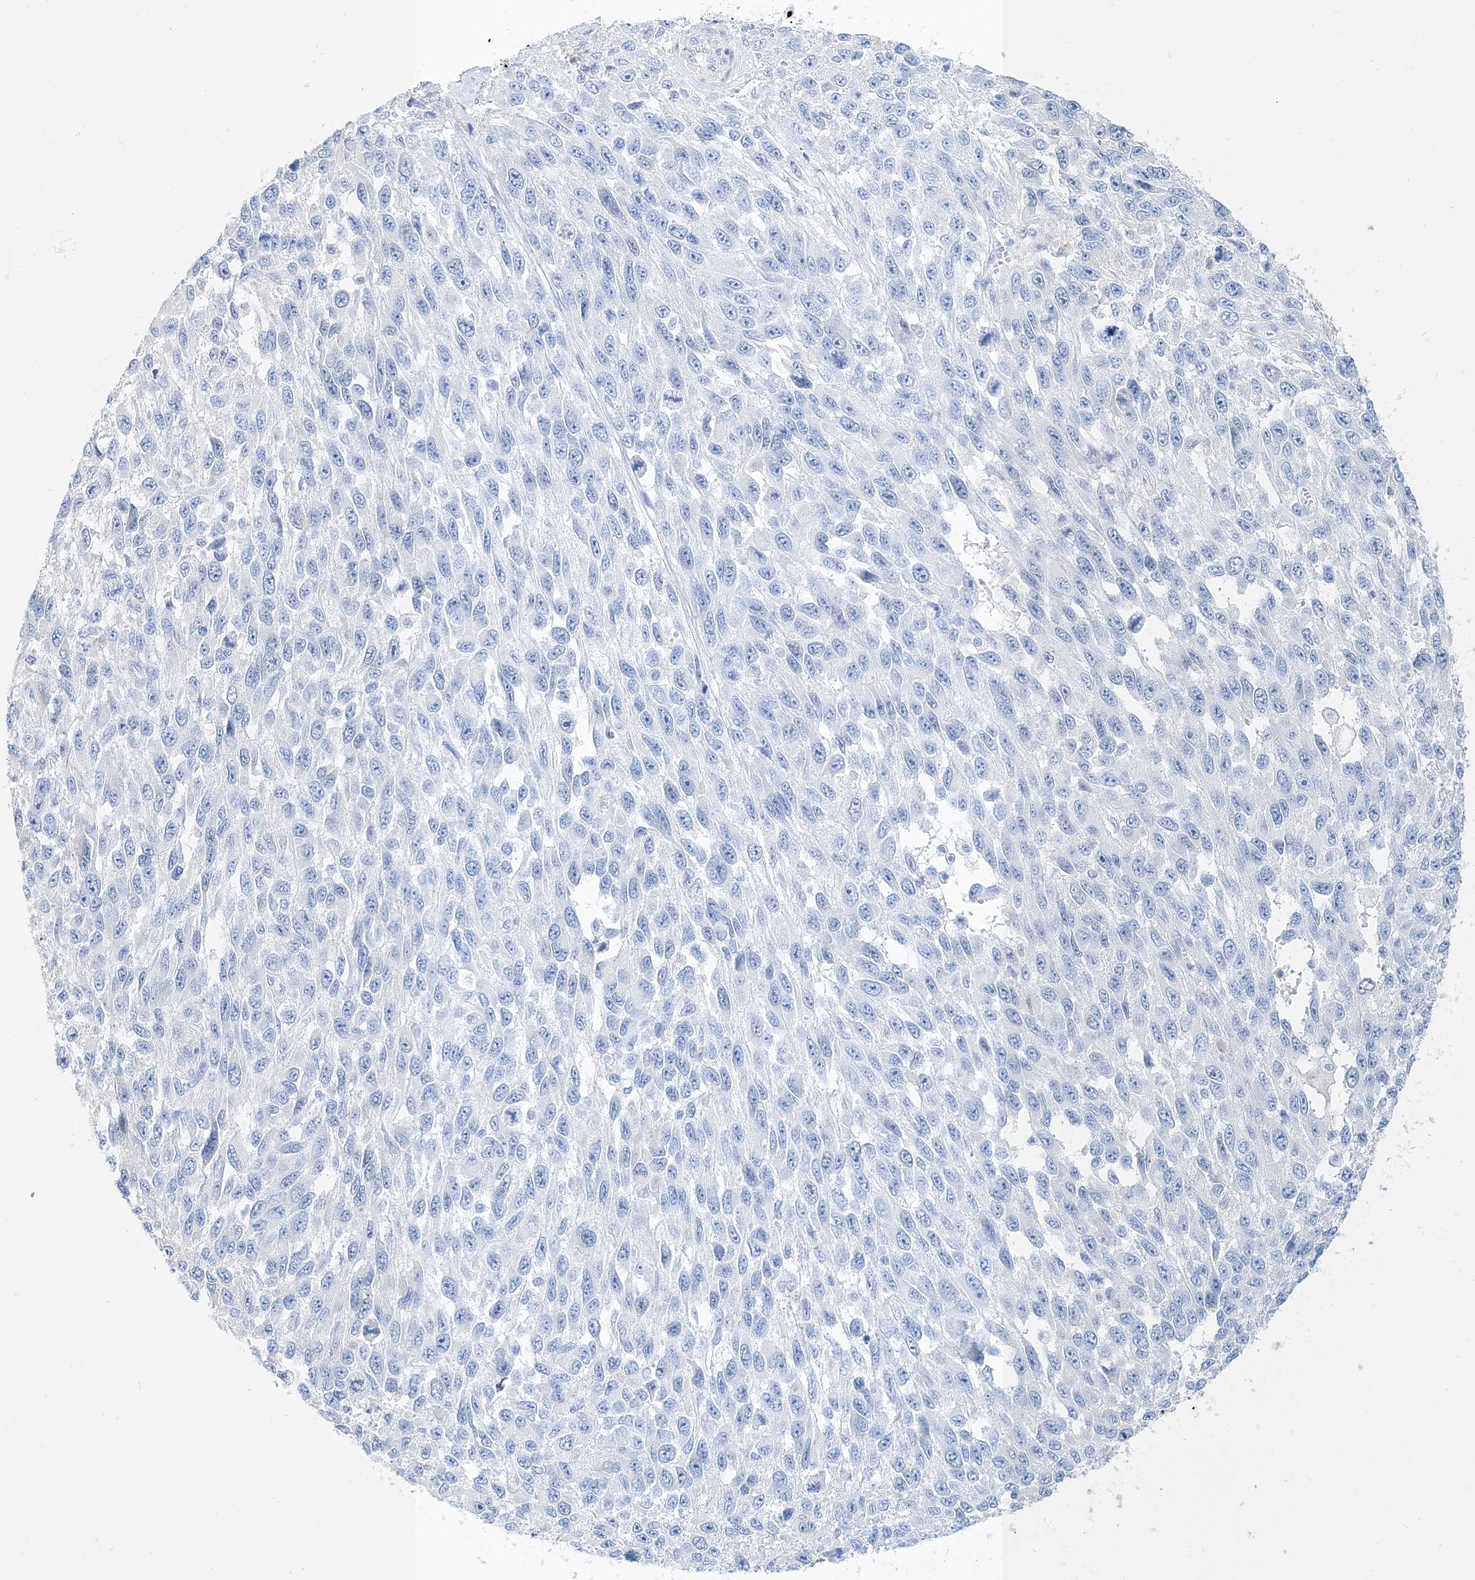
{"staining": {"intensity": "negative", "quantity": "none", "location": "none"}, "tissue": "melanoma", "cell_type": "Tumor cells", "image_type": "cancer", "snomed": [{"axis": "morphology", "description": "Malignant melanoma, NOS"}, {"axis": "topography", "description": "Skin"}], "caption": "Immunohistochemistry image of neoplastic tissue: malignant melanoma stained with DAB reveals no significant protein positivity in tumor cells.", "gene": "TSPYL6", "patient": {"sex": "female", "age": 96}}